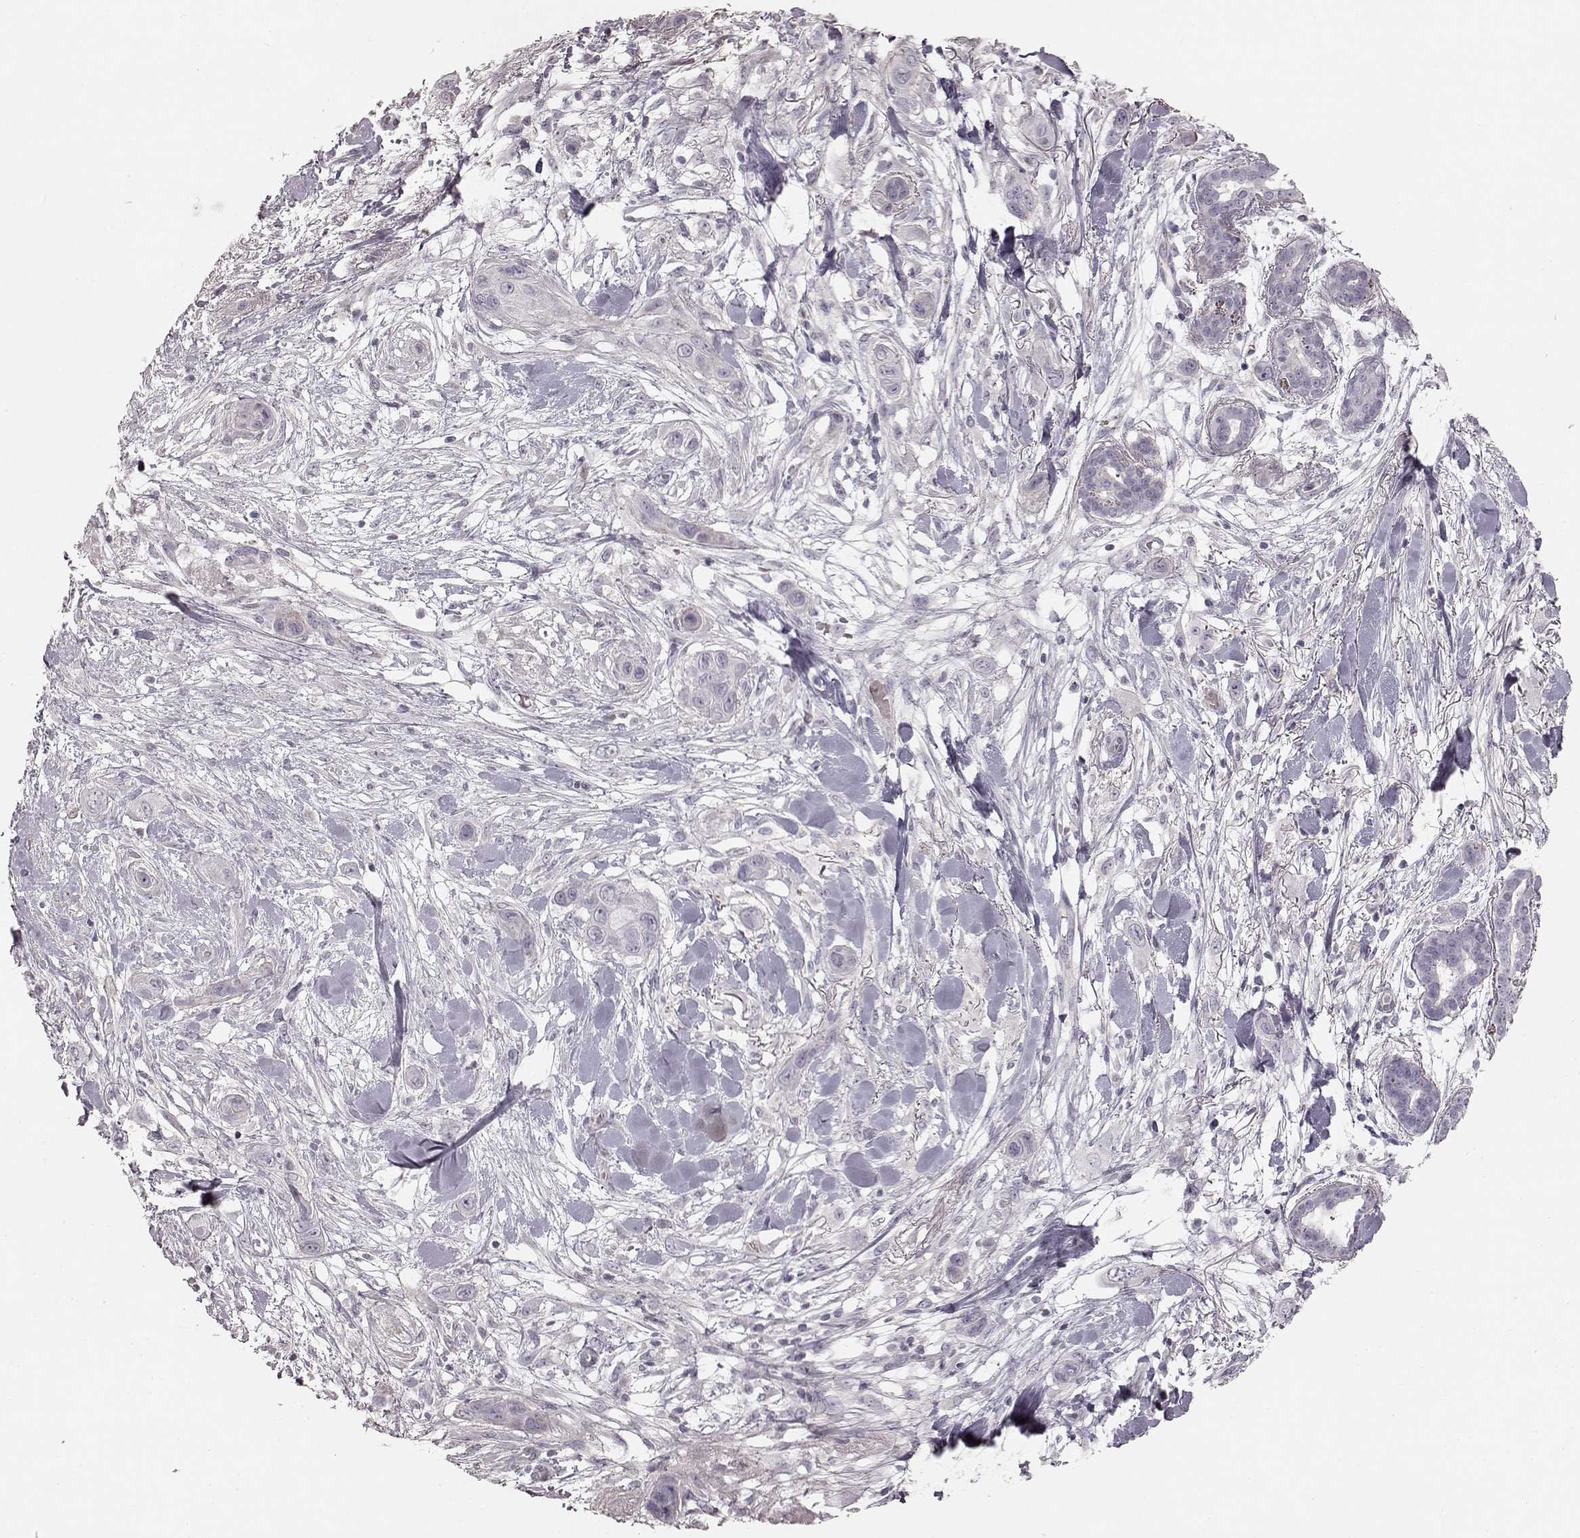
{"staining": {"intensity": "negative", "quantity": "none", "location": "none"}, "tissue": "skin cancer", "cell_type": "Tumor cells", "image_type": "cancer", "snomed": [{"axis": "morphology", "description": "Squamous cell carcinoma, NOS"}, {"axis": "topography", "description": "Skin"}], "caption": "DAB immunohistochemical staining of human skin cancer (squamous cell carcinoma) displays no significant expression in tumor cells.", "gene": "PRLHR", "patient": {"sex": "male", "age": 79}}